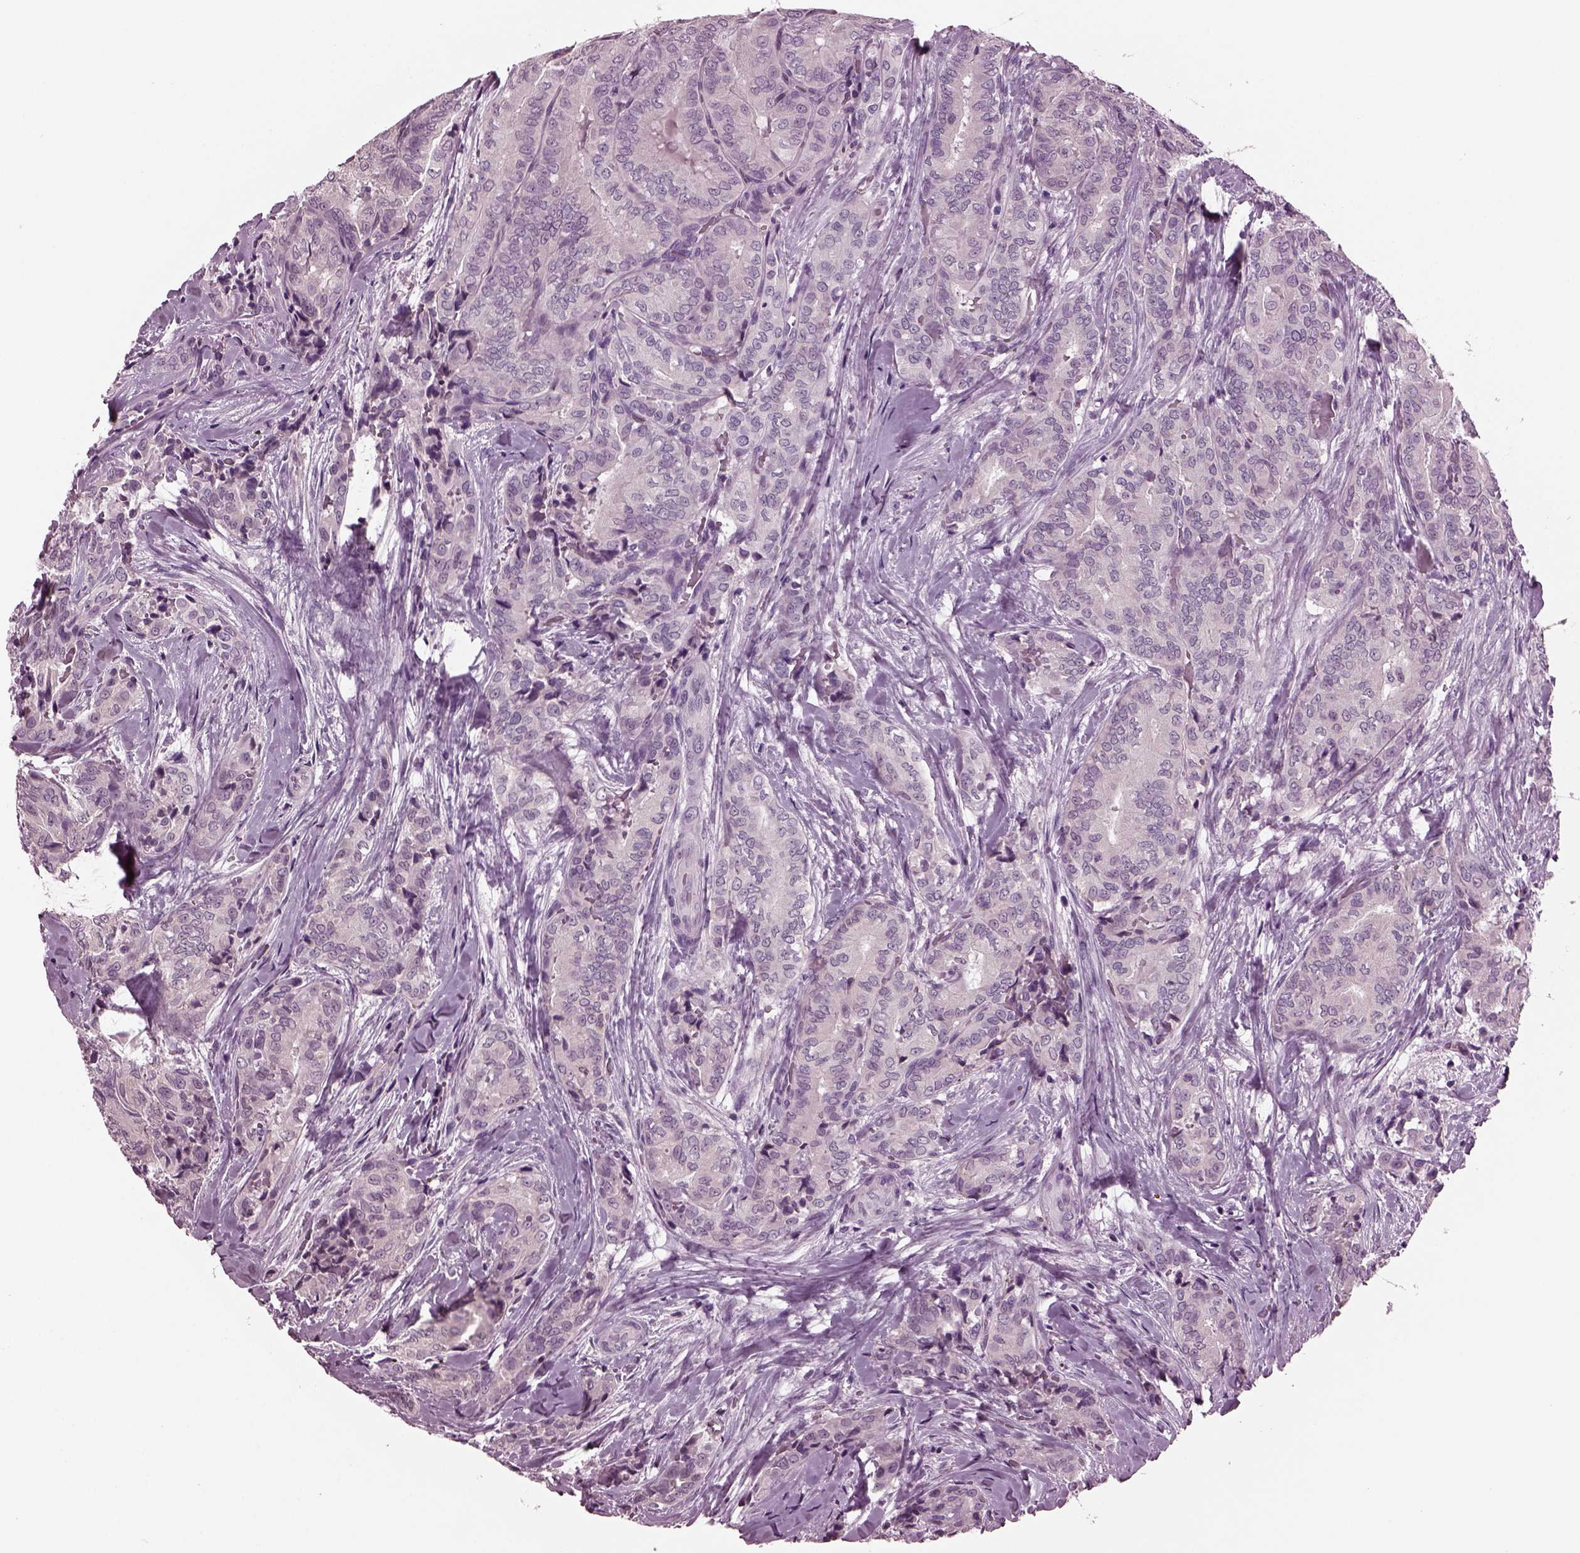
{"staining": {"intensity": "negative", "quantity": "none", "location": "none"}, "tissue": "thyroid cancer", "cell_type": "Tumor cells", "image_type": "cancer", "snomed": [{"axis": "morphology", "description": "Papillary adenocarcinoma, NOS"}, {"axis": "topography", "description": "Thyroid gland"}], "caption": "This is a photomicrograph of IHC staining of thyroid cancer, which shows no staining in tumor cells.", "gene": "MIB2", "patient": {"sex": "male", "age": 61}}